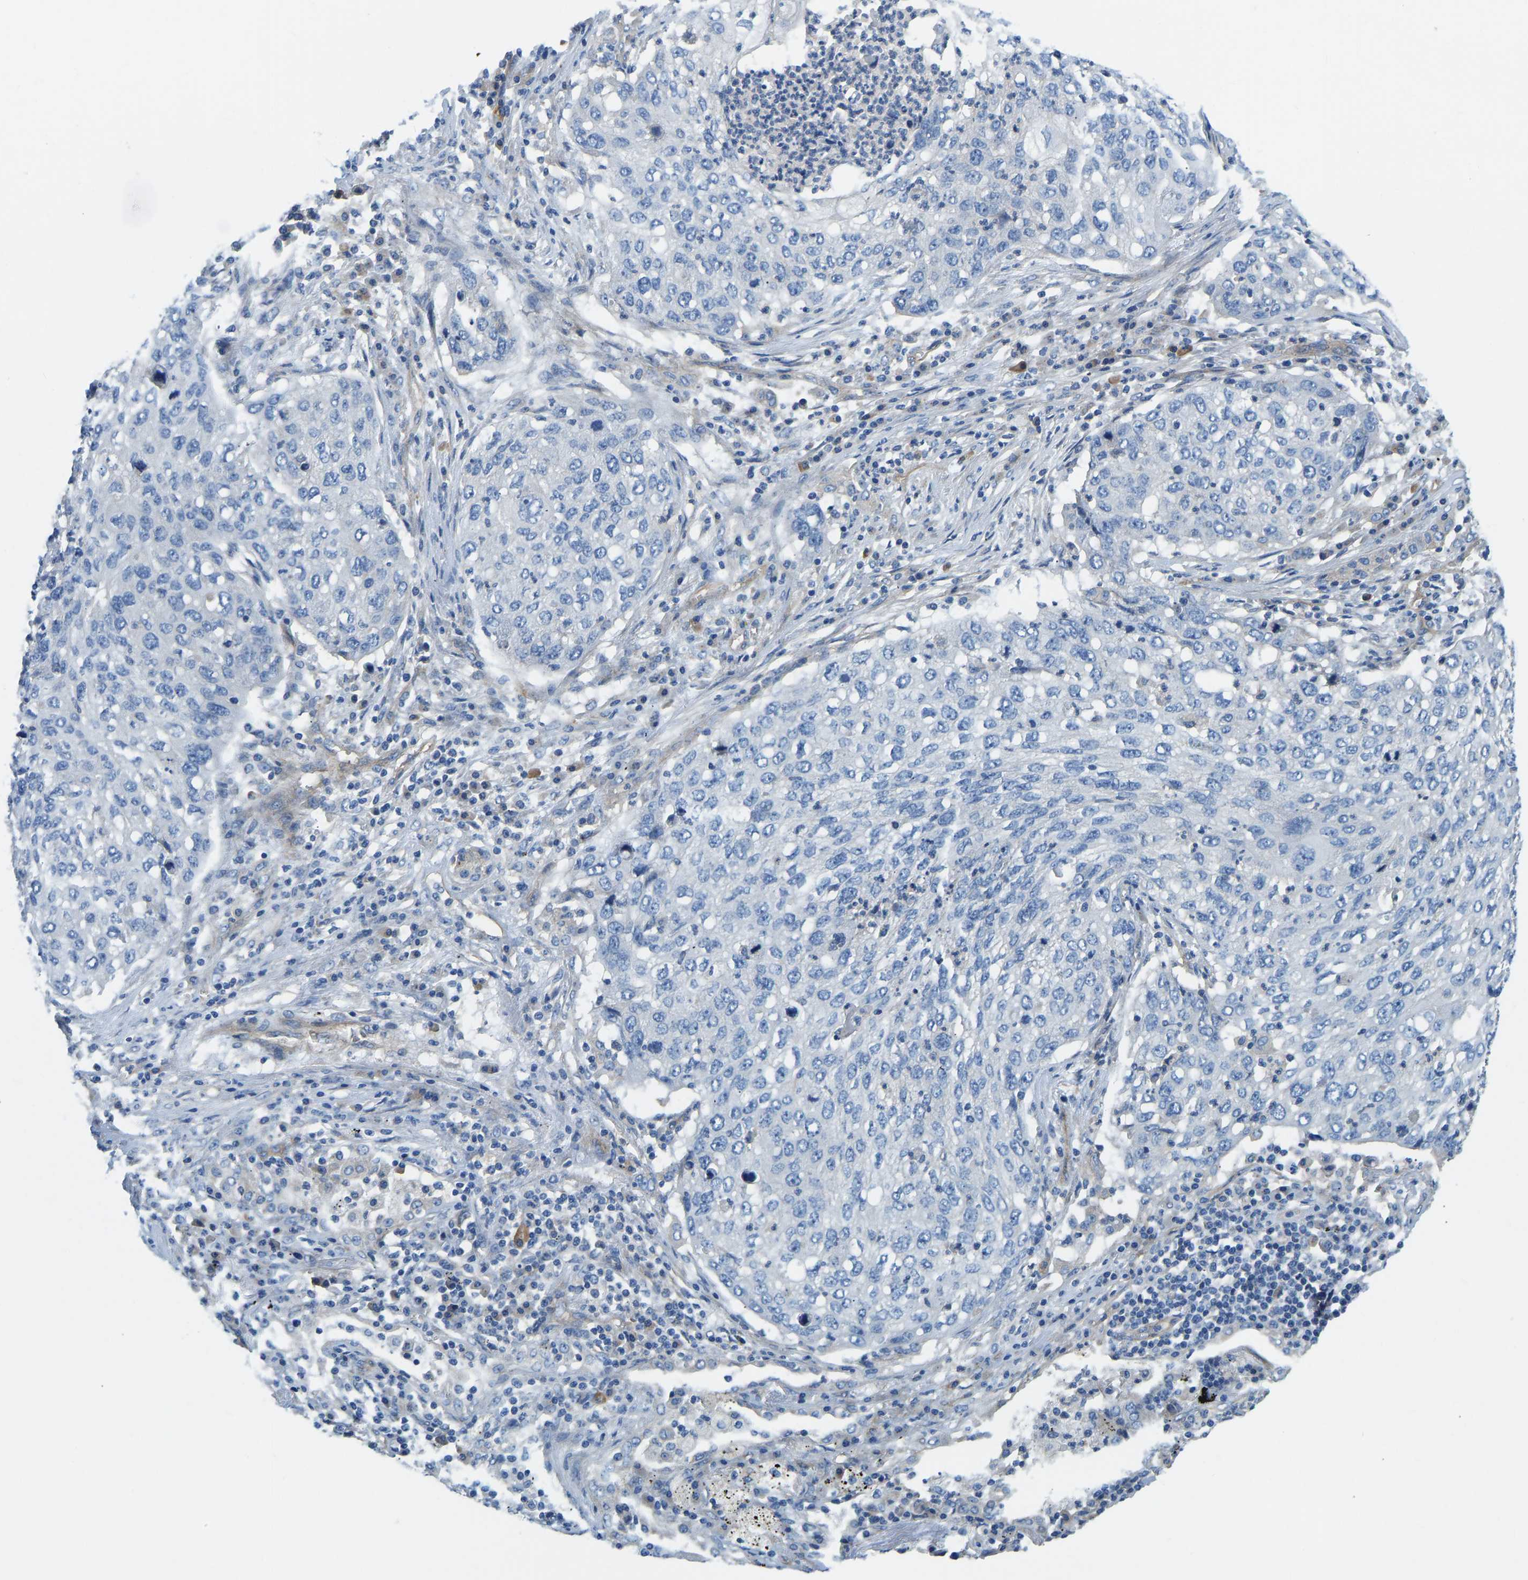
{"staining": {"intensity": "negative", "quantity": "none", "location": "none"}, "tissue": "lung cancer", "cell_type": "Tumor cells", "image_type": "cancer", "snomed": [{"axis": "morphology", "description": "Squamous cell carcinoma, NOS"}, {"axis": "topography", "description": "Lung"}], "caption": "Immunohistochemical staining of human lung cancer (squamous cell carcinoma) reveals no significant expression in tumor cells.", "gene": "CHAD", "patient": {"sex": "female", "age": 63}}